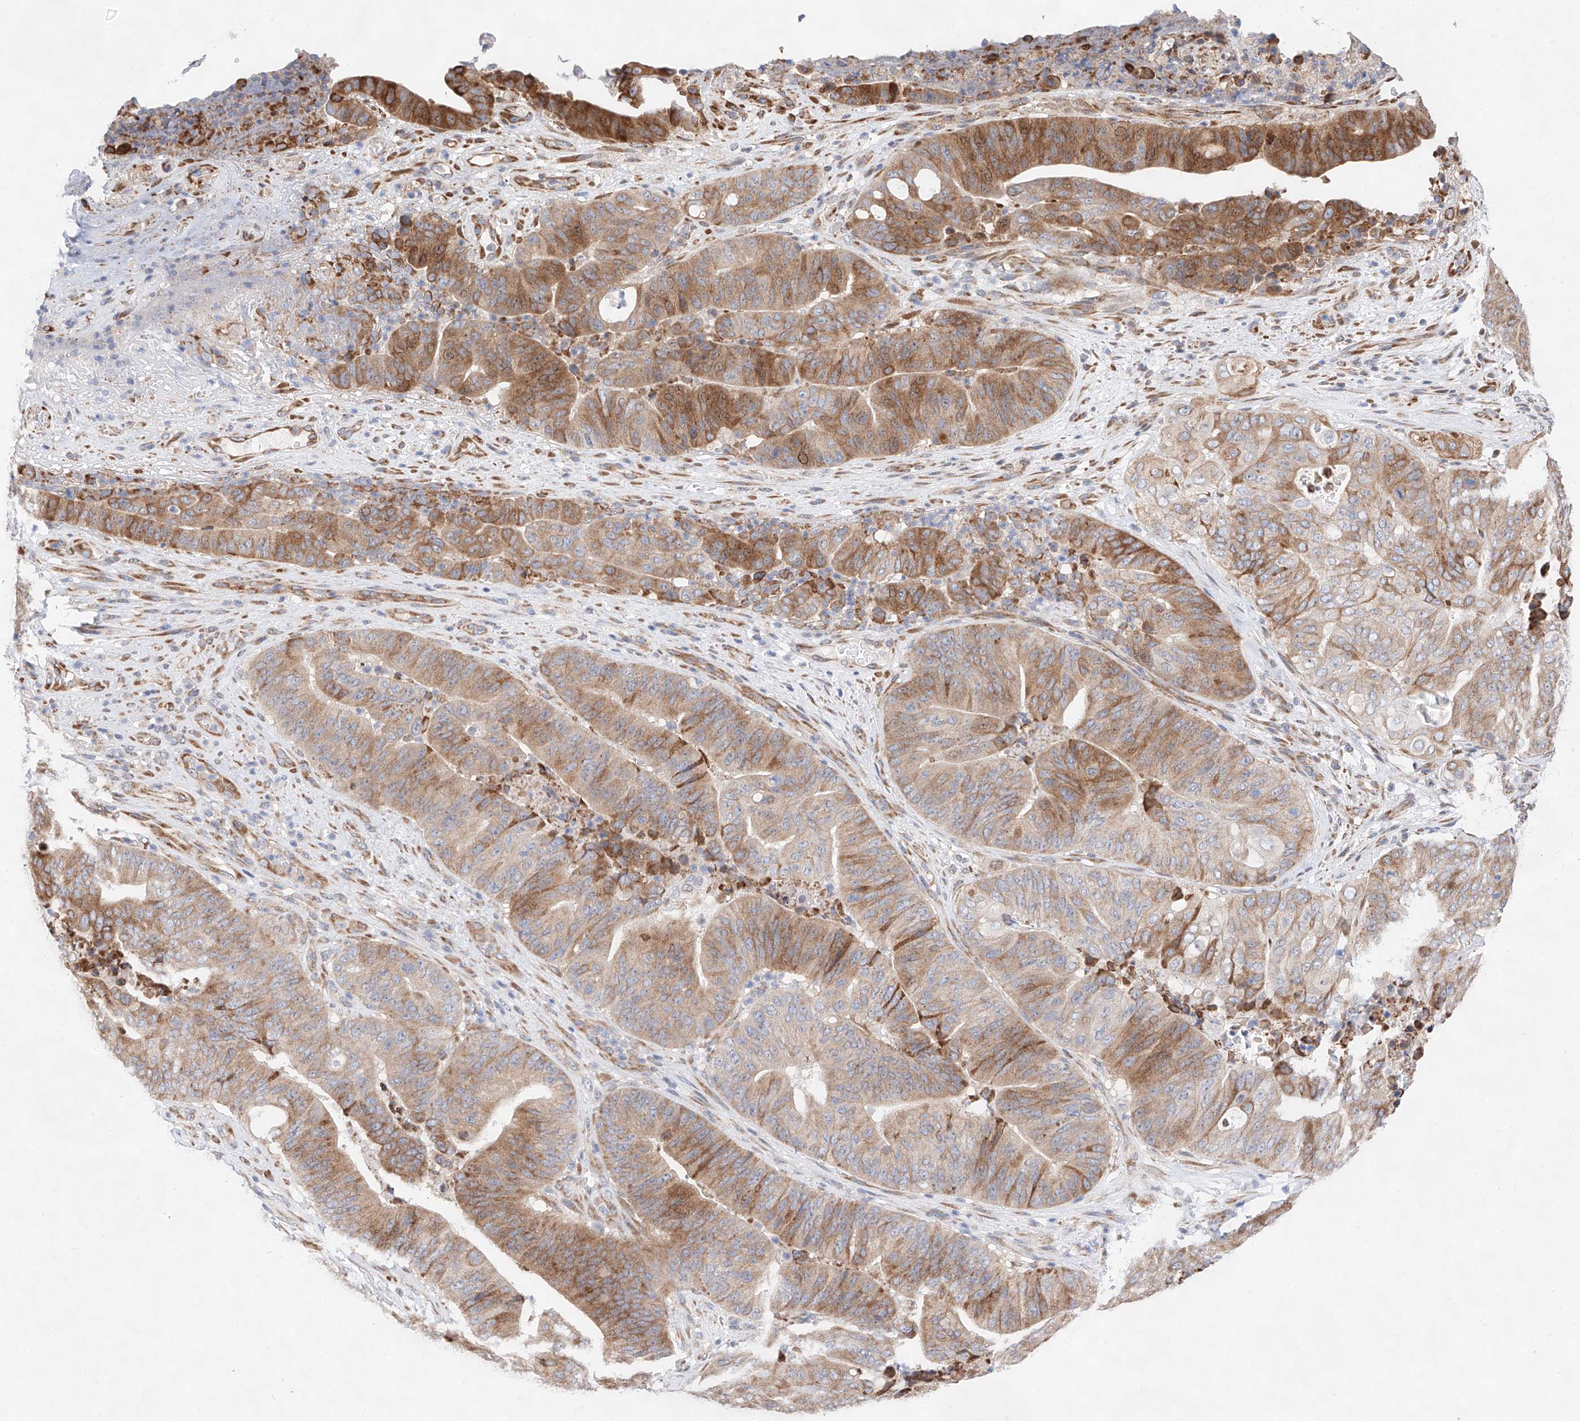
{"staining": {"intensity": "moderate", "quantity": ">75%", "location": "cytoplasmic/membranous"}, "tissue": "pancreatic cancer", "cell_type": "Tumor cells", "image_type": "cancer", "snomed": [{"axis": "morphology", "description": "Adenocarcinoma, NOS"}, {"axis": "topography", "description": "Pancreas"}], "caption": "Protein staining of adenocarcinoma (pancreatic) tissue shows moderate cytoplasmic/membranous expression in approximately >75% of tumor cells.", "gene": "ATP9B", "patient": {"sex": "female", "age": 77}}